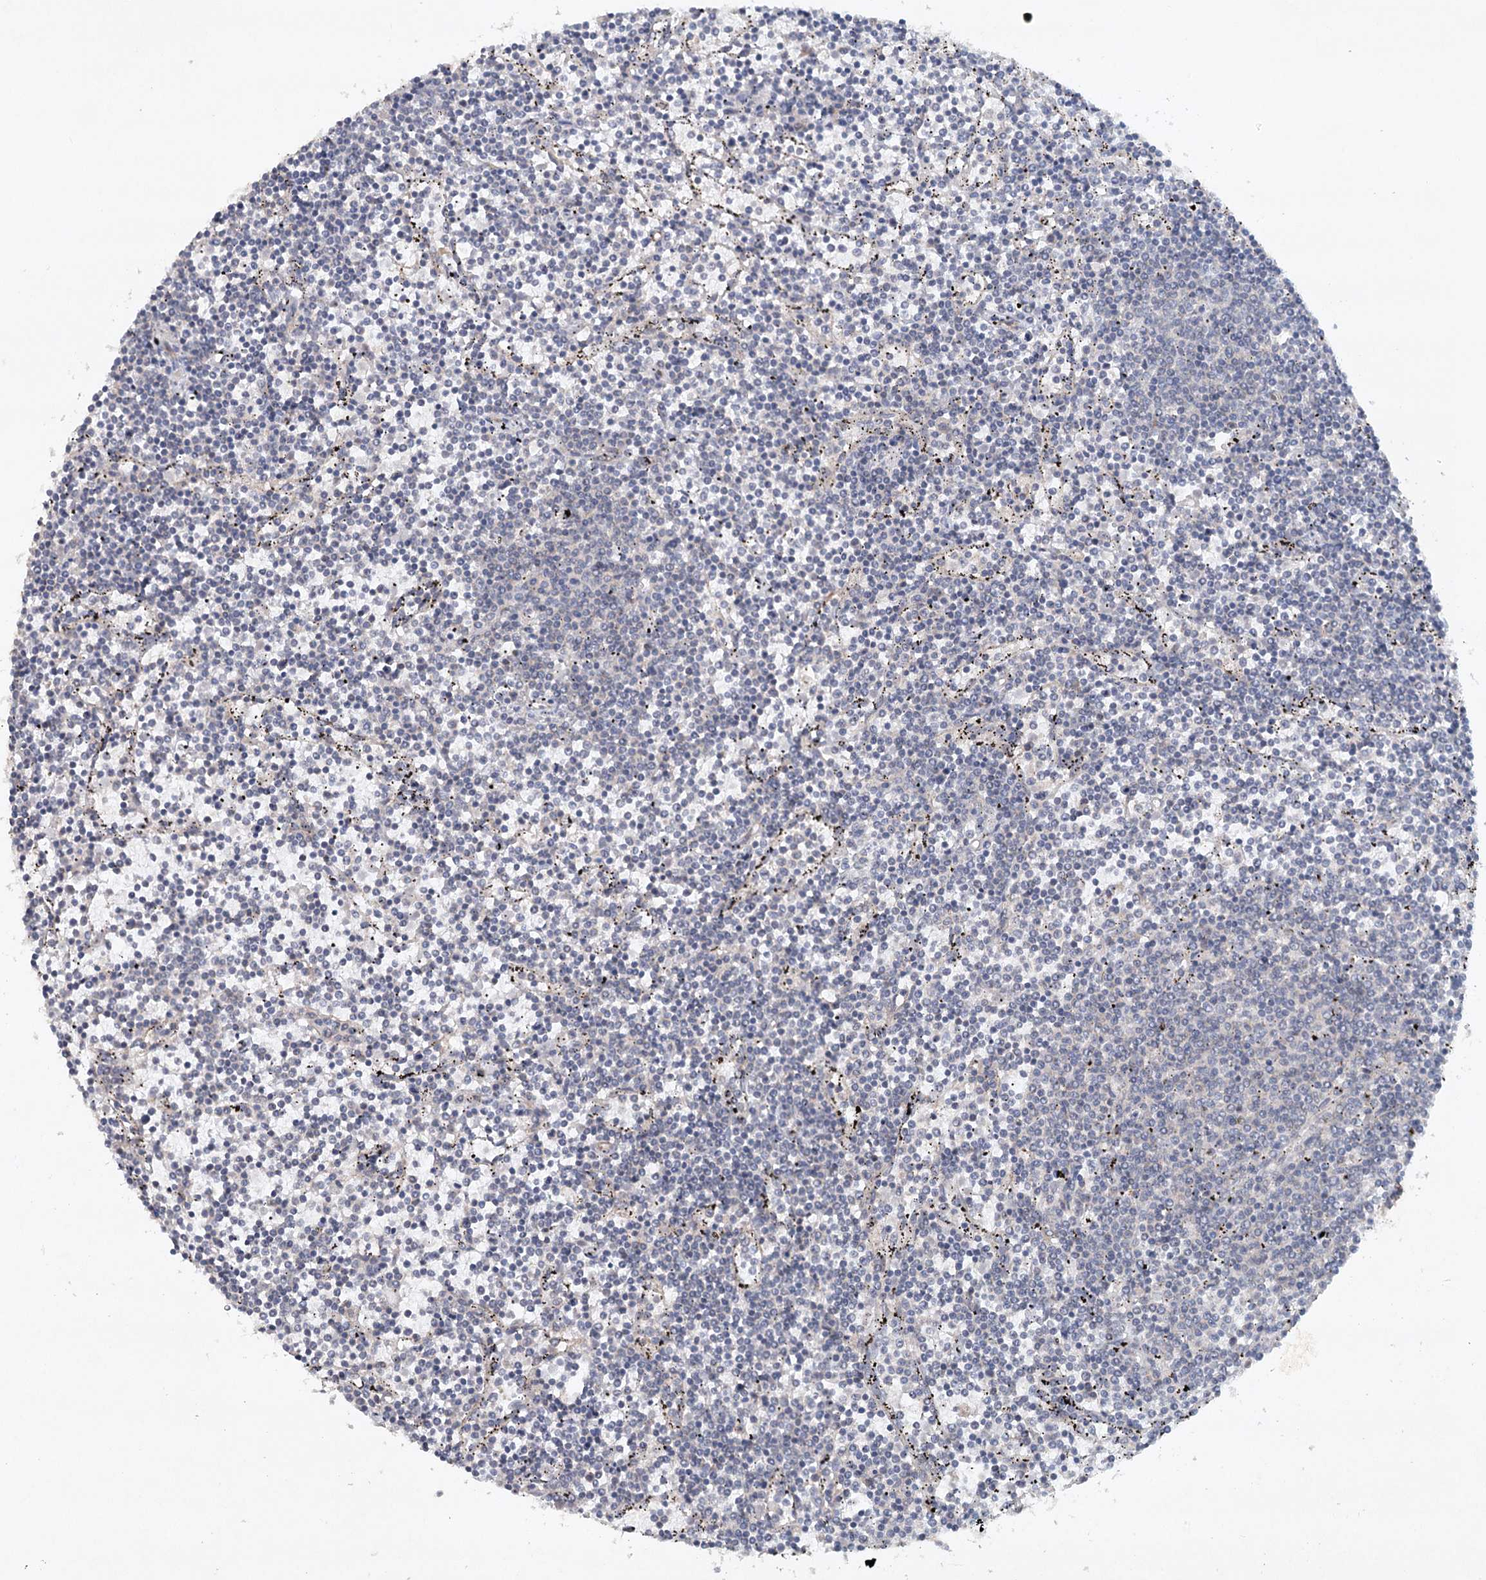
{"staining": {"intensity": "negative", "quantity": "none", "location": "none"}, "tissue": "lymphoma", "cell_type": "Tumor cells", "image_type": "cancer", "snomed": [{"axis": "morphology", "description": "Malignant lymphoma, non-Hodgkin's type, Low grade"}, {"axis": "topography", "description": "Spleen"}], "caption": "The immunohistochemistry (IHC) micrograph has no significant positivity in tumor cells of lymphoma tissue. Nuclei are stained in blue.", "gene": "SYNPO", "patient": {"sex": "female", "age": 50}}